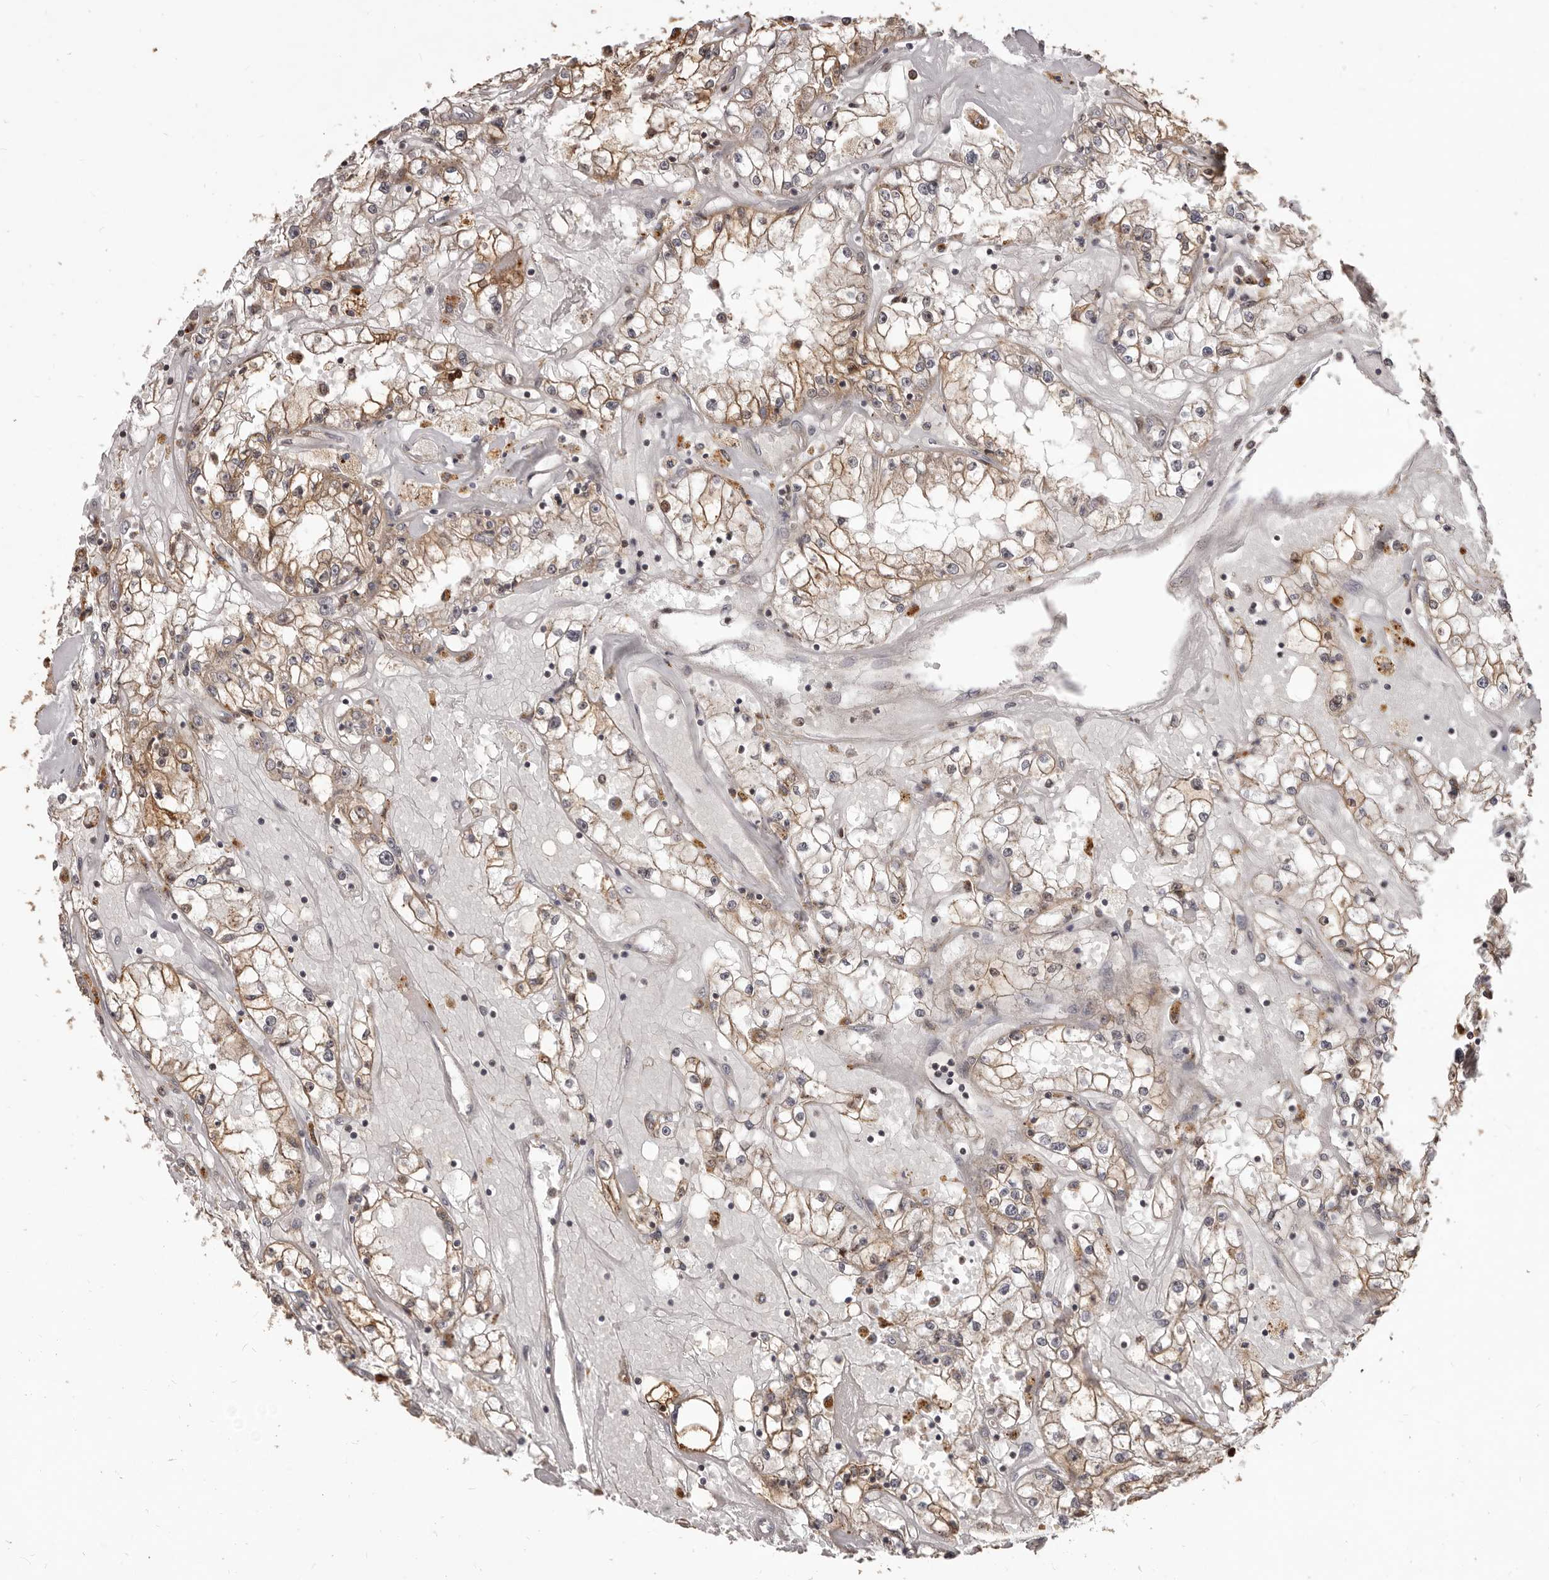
{"staining": {"intensity": "weak", "quantity": "25%-75%", "location": "cytoplasmic/membranous"}, "tissue": "renal cancer", "cell_type": "Tumor cells", "image_type": "cancer", "snomed": [{"axis": "morphology", "description": "Adenocarcinoma, NOS"}, {"axis": "topography", "description": "Kidney"}], "caption": "High-power microscopy captured an immunohistochemistry (IHC) micrograph of adenocarcinoma (renal), revealing weak cytoplasmic/membranous staining in about 25%-75% of tumor cells.", "gene": "MTO1", "patient": {"sex": "male", "age": 56}}